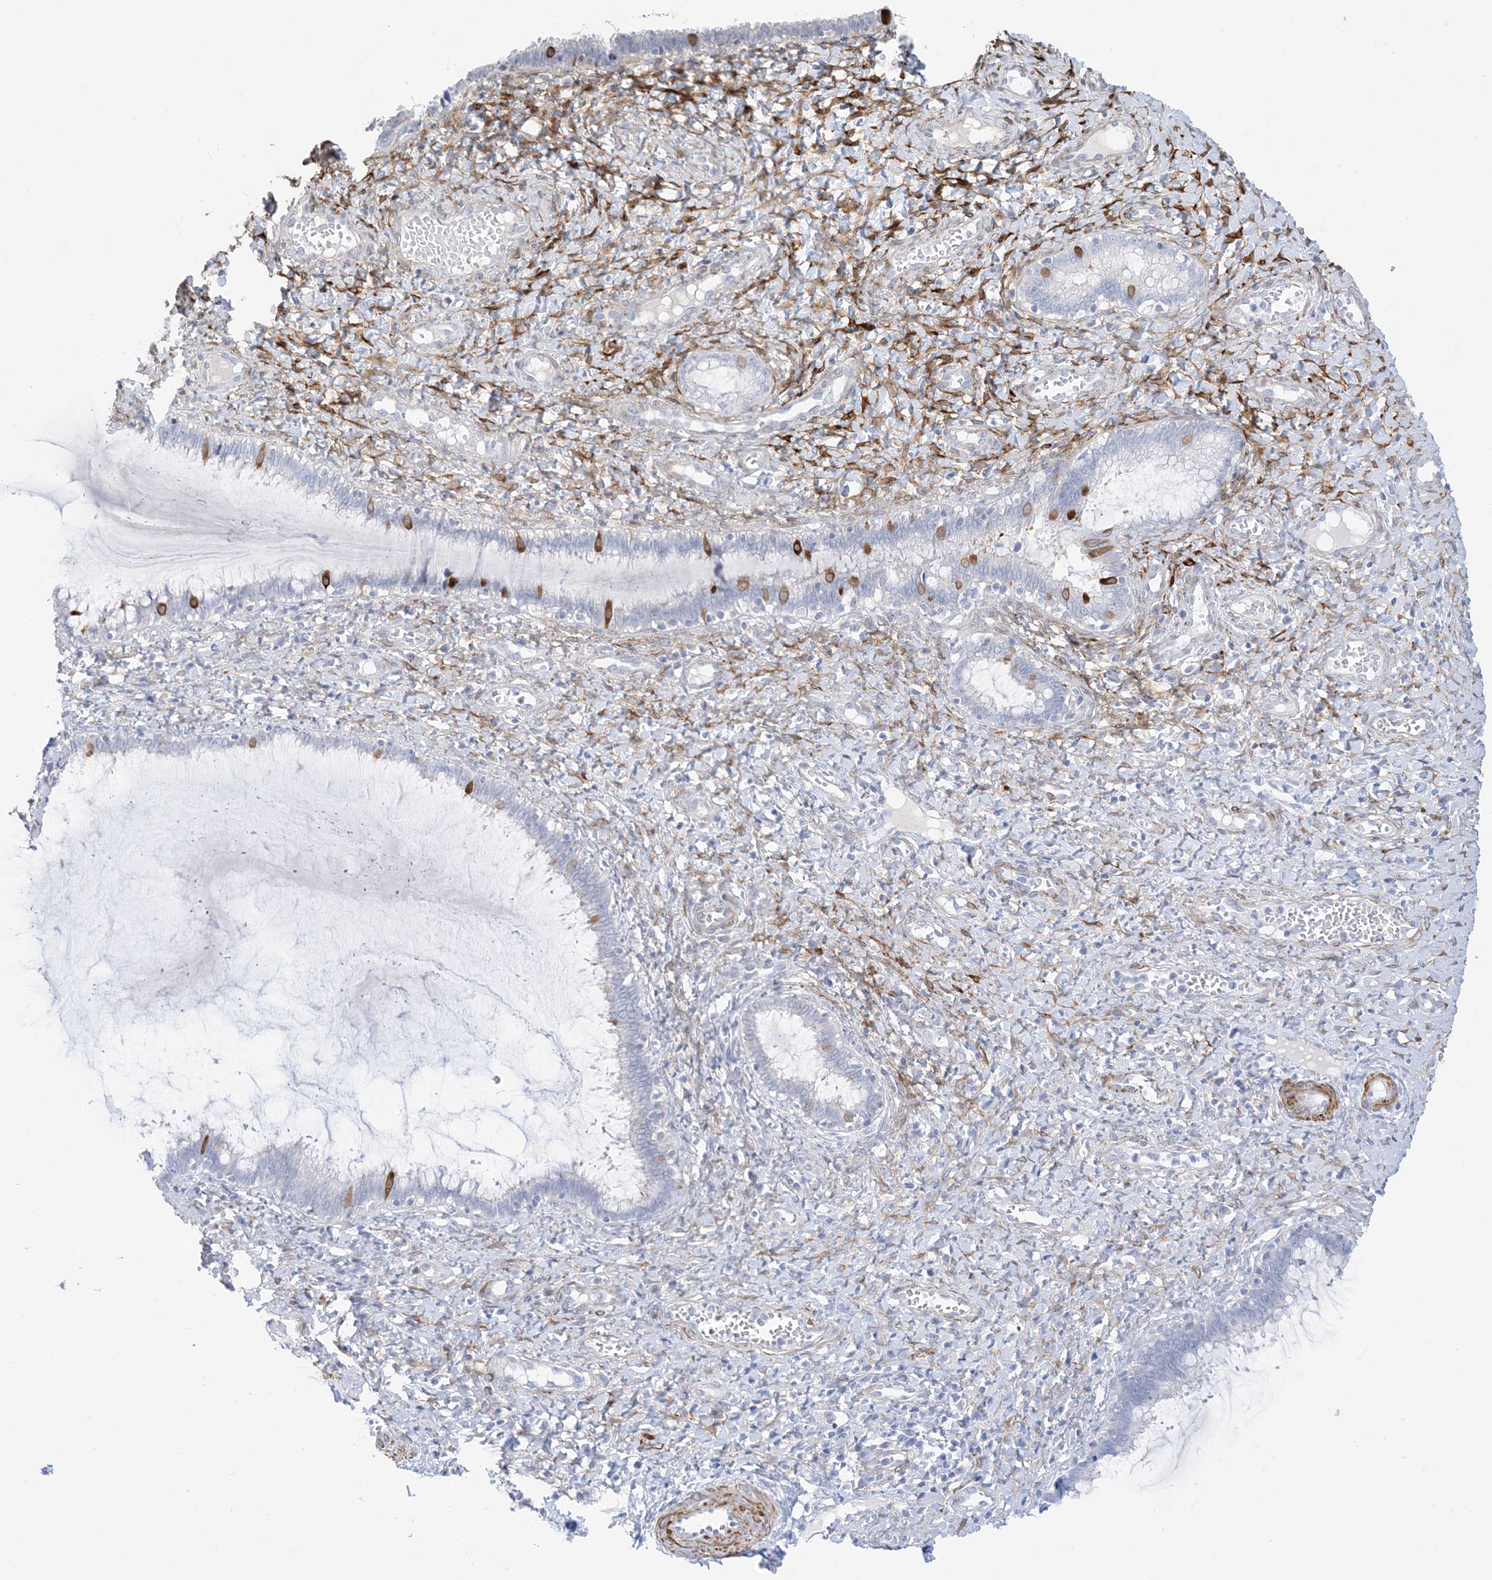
{"staining": {"intensity": "moderate", "quantity": "<25%", "location": "cytoplasmic/membranous"}, "tissue": "cervix", "cell_type": "Glandular cells", "image_type": "normal", "snomed": [{"axis": "morphology", "description": "Normal tissue, NOS"}, {"axis": "morphology", "description": "Adenocarcinoma, NOS"}, {"axis": "topography", "description": "Cervix"}], "caption": "Moderate cytoplasmic/membranous positivity for a protein is identified in approximately <25% of glandular cells of unremarkable cervix using IHC.", "gene": "MARS2", "patient": {"sex": "female", "age": 29}}